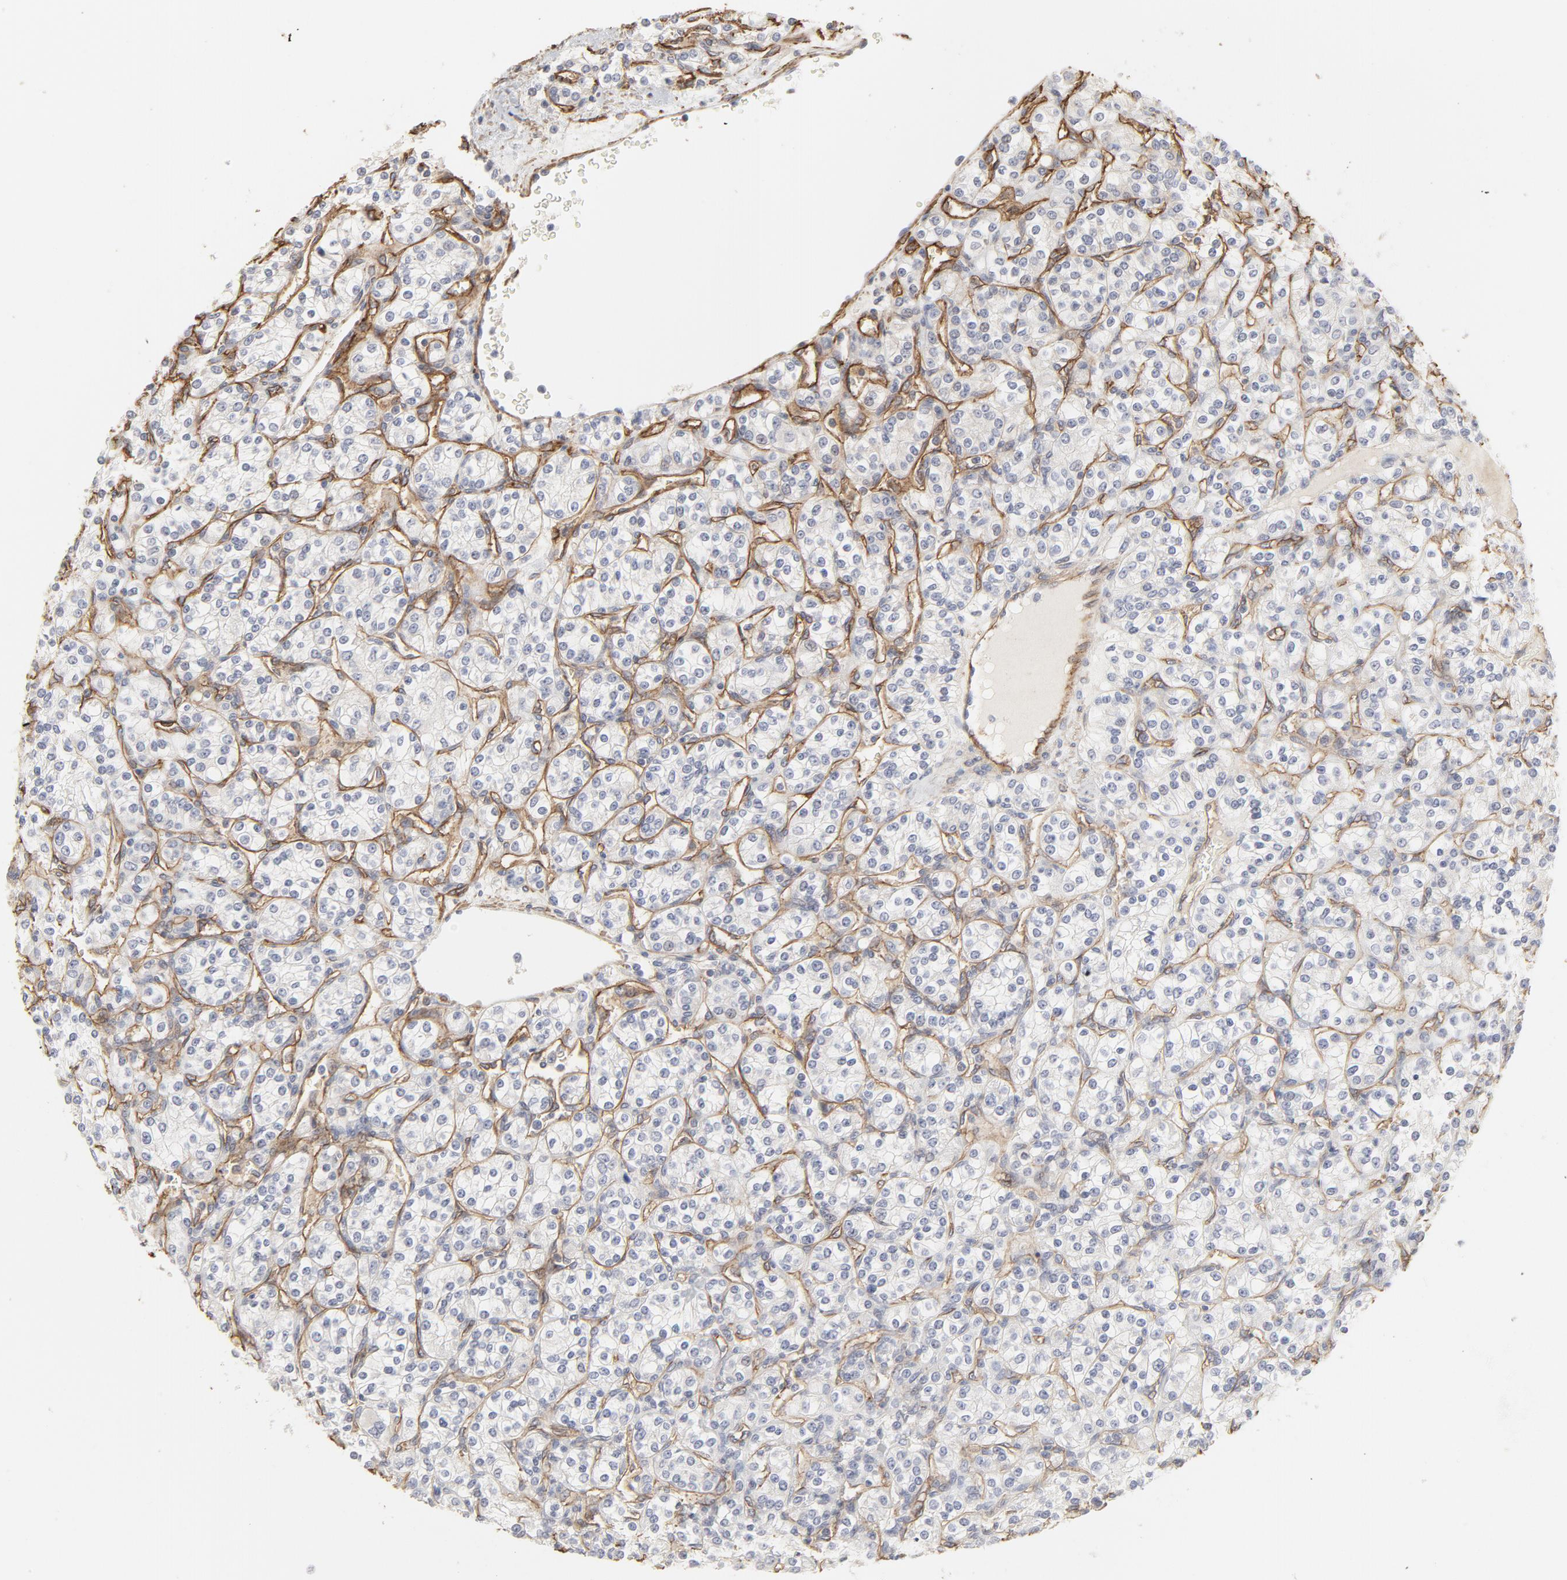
{"staining": {"intensity": "negative", "quantity": "none", "location": "none"}, "tissue": "renal cancer", "cell_type": "Tumor cells", "image_type": "cancer", "snomed": [{"axis": "morphology", "description": "Adenocarcinoma, NOS"}, {"axis": "topography", "description": "Kidney"}], "caption": "This is a image of immunohistochemistry (IHC) staining of renal cancer, which shows no positivity in tumor cells.", "gene": "MAGED4", "patient": {"sex": "male", "age": 77}}